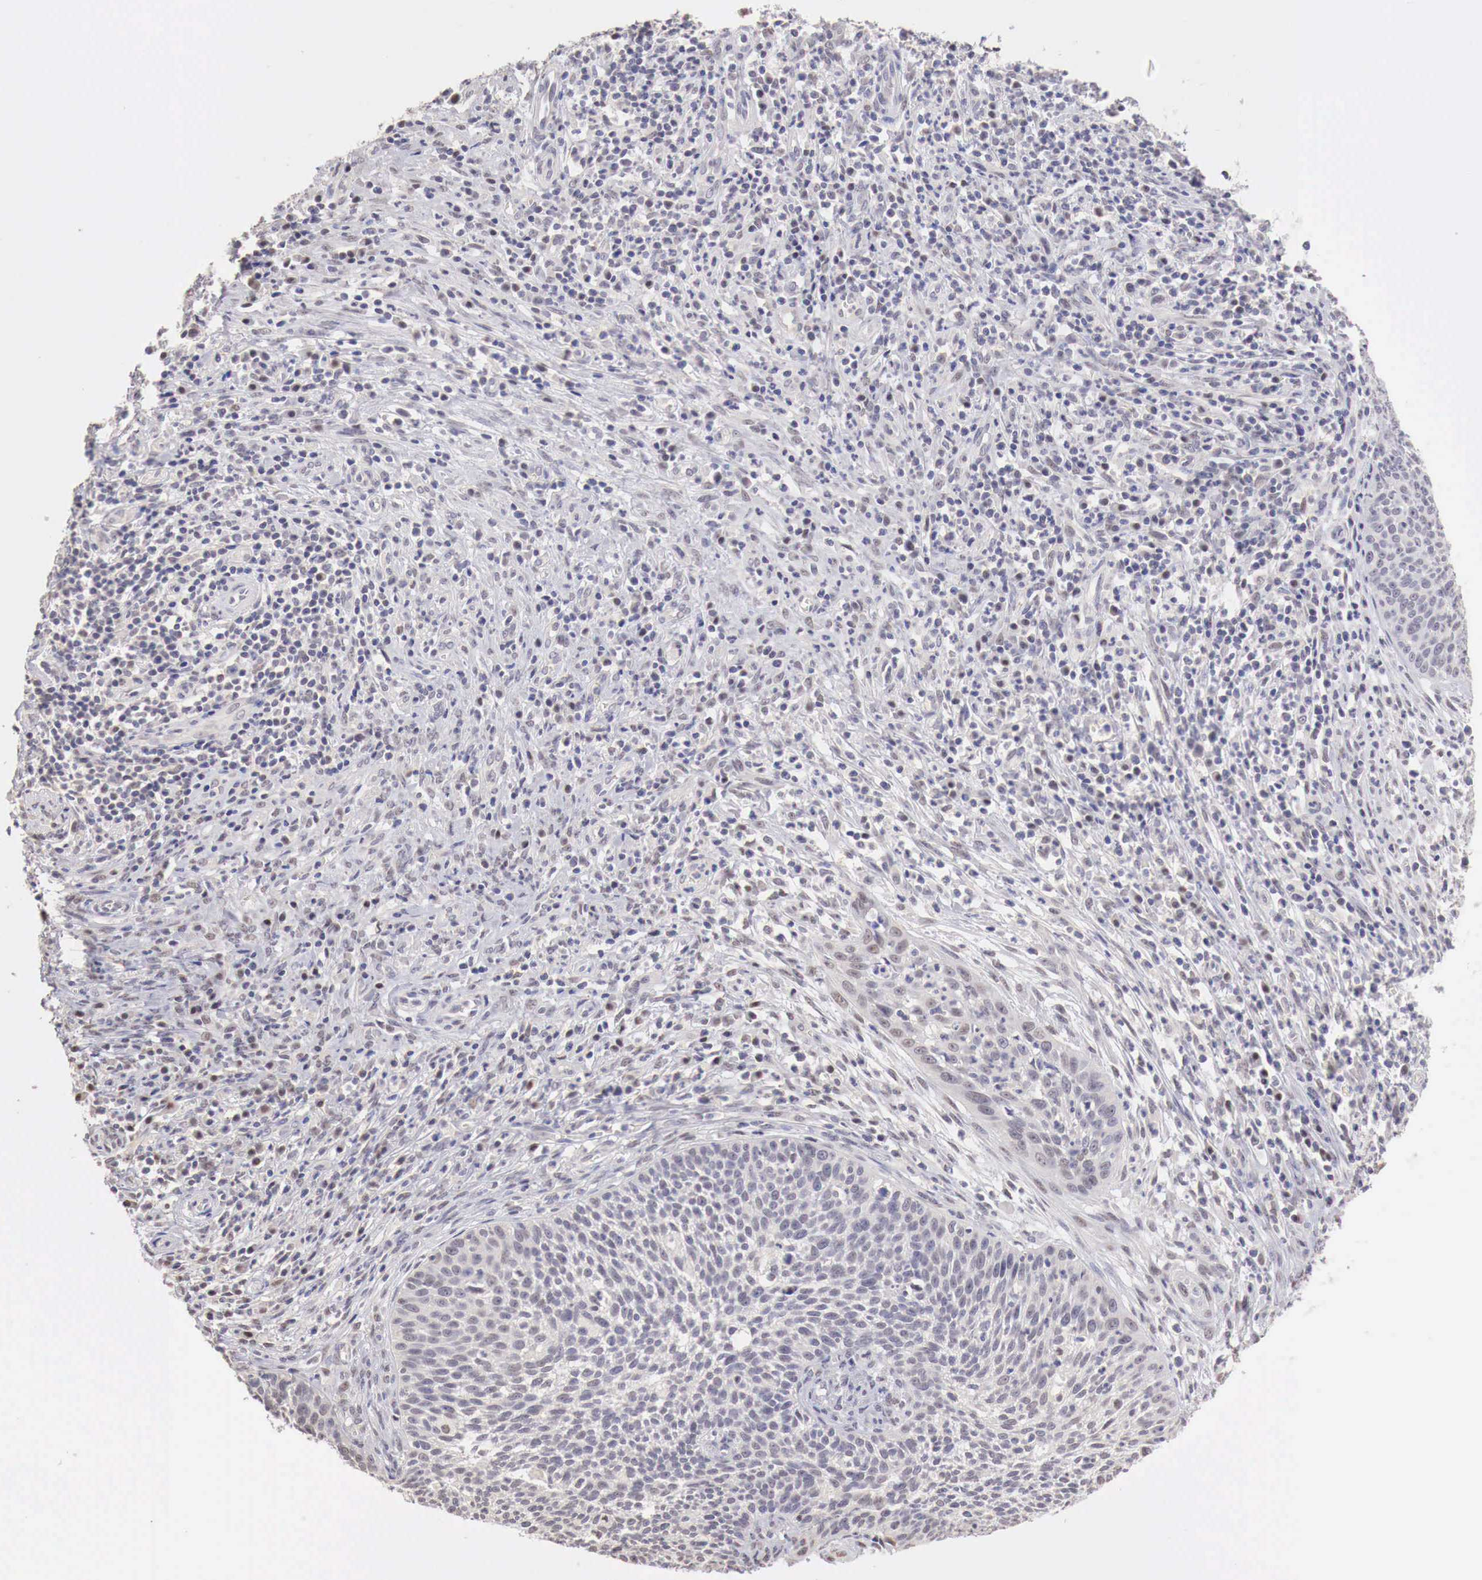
{"staining": {"intensity": "weak", "quantity": "25%-75%", "location": "nuclear"}, "tissue": "cervical cancer", "cell_type": "Tumor cells", "image_type": "cancer", "snomed": [{"axis": "morphology", "description": "Squamous cell carcinoma, NOS"}, {"axis": "topography", "description": "Cervix"}], "caption": "DAB immunohistochemical staining of human cervical cancer demonstrates weak nuclear protein expression in about 25%-75% of tumor cells. (DAB IHC, brown staining for protein, blue staining for nuclei).", "gene": "UBA1", "patient": {"sex": "female", "age": 41}}